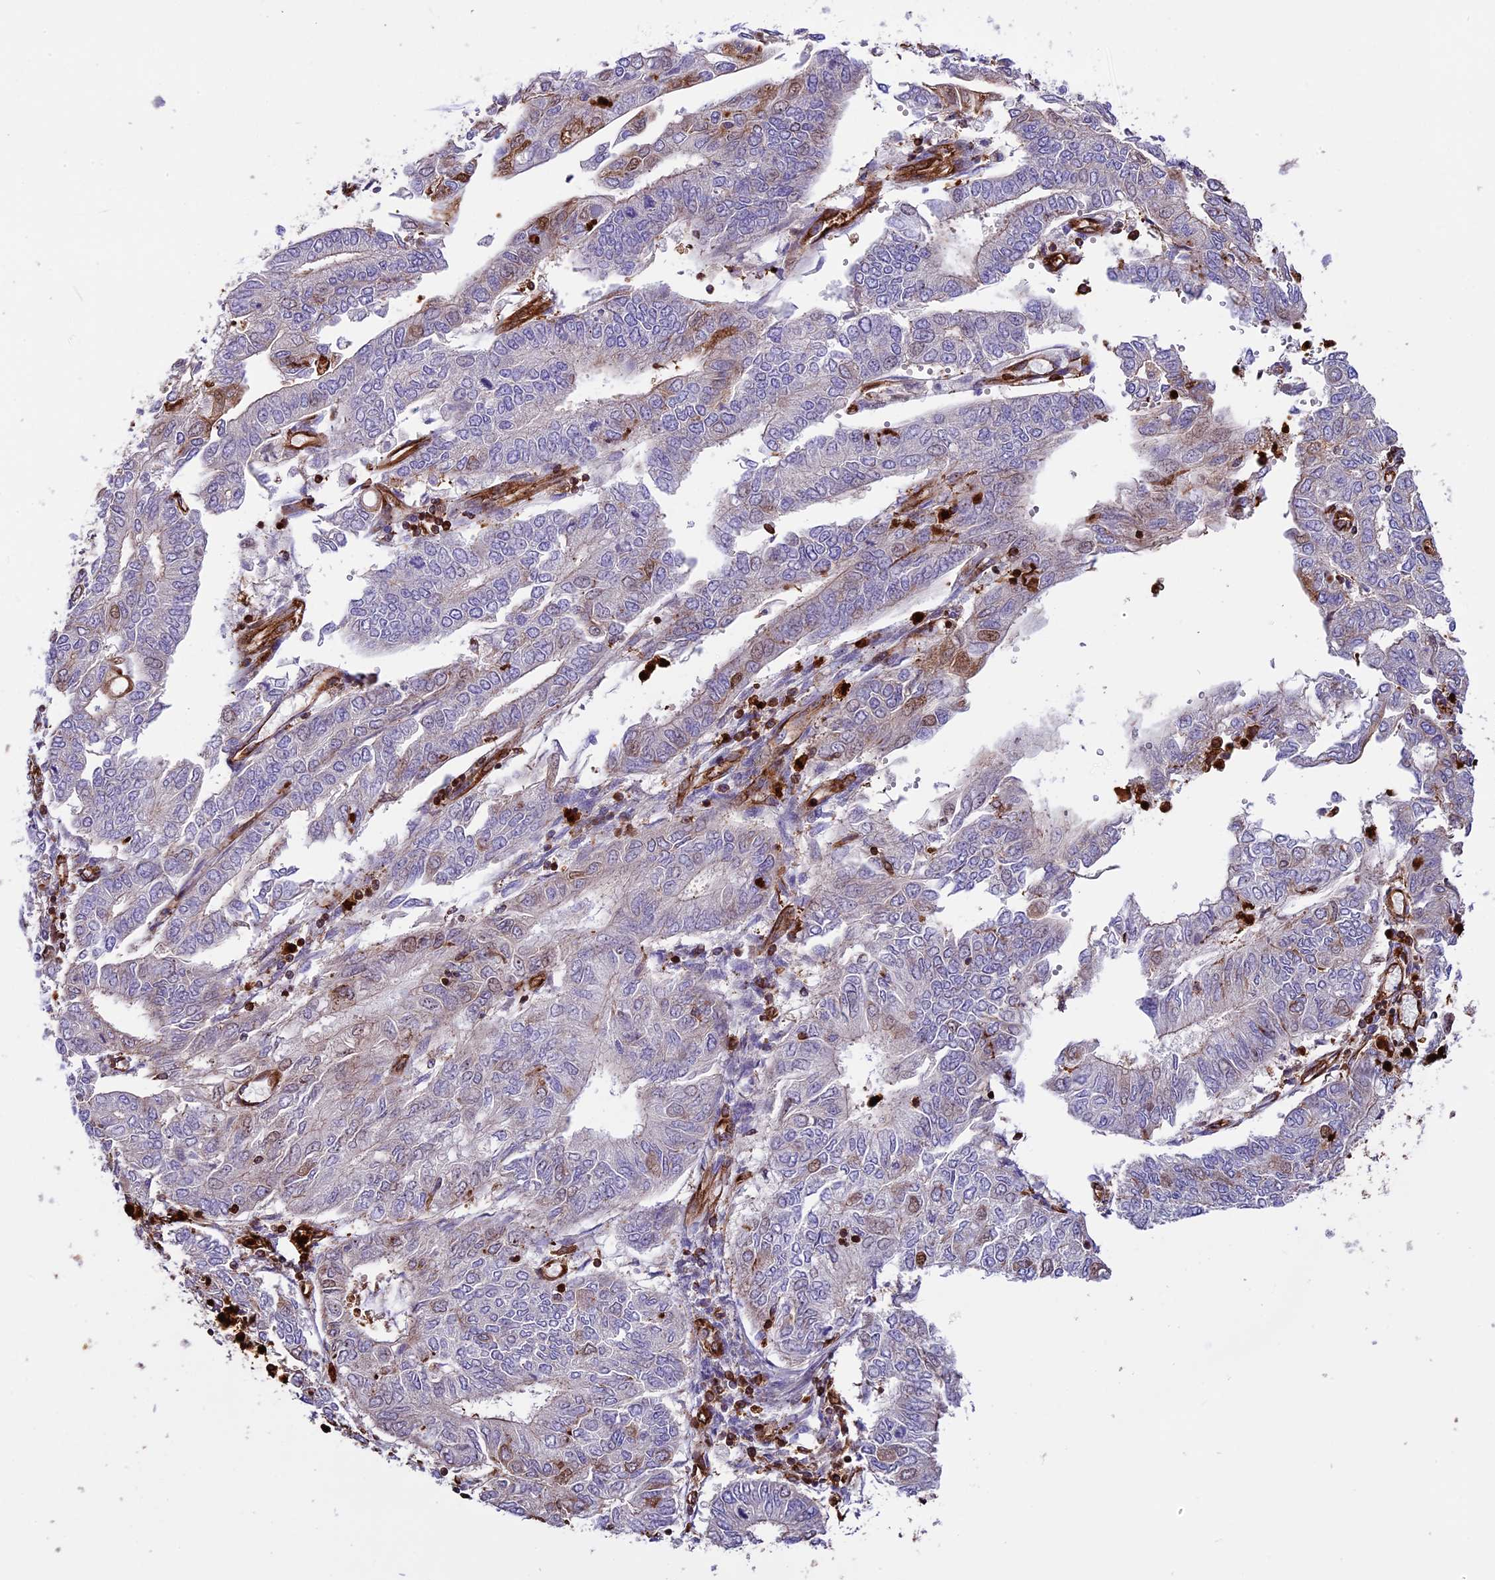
{"staining": {"intensity": "moderate", "quantity": "<25%", "location": "nuclear"}, "tissue": "endometrial cancer", "cell_type": "Tumor cells", "image_type": "cancer", "snomed": [{"axis": "morphology", "description": "Adenocarcinoma, NOS"}, {"axis": "topography", "description": "Endometrium"}], "caption": "An immunohistochemistry (IHC) histopathology image of neoplastic tissue is shown. Protein staining in brown labels moderate nuclear positivity in endometrial cancer (adenocarcinoma) within tumor cells.", "gene": "CD99L2", "patient": {"sex": "female", "age": 68}}